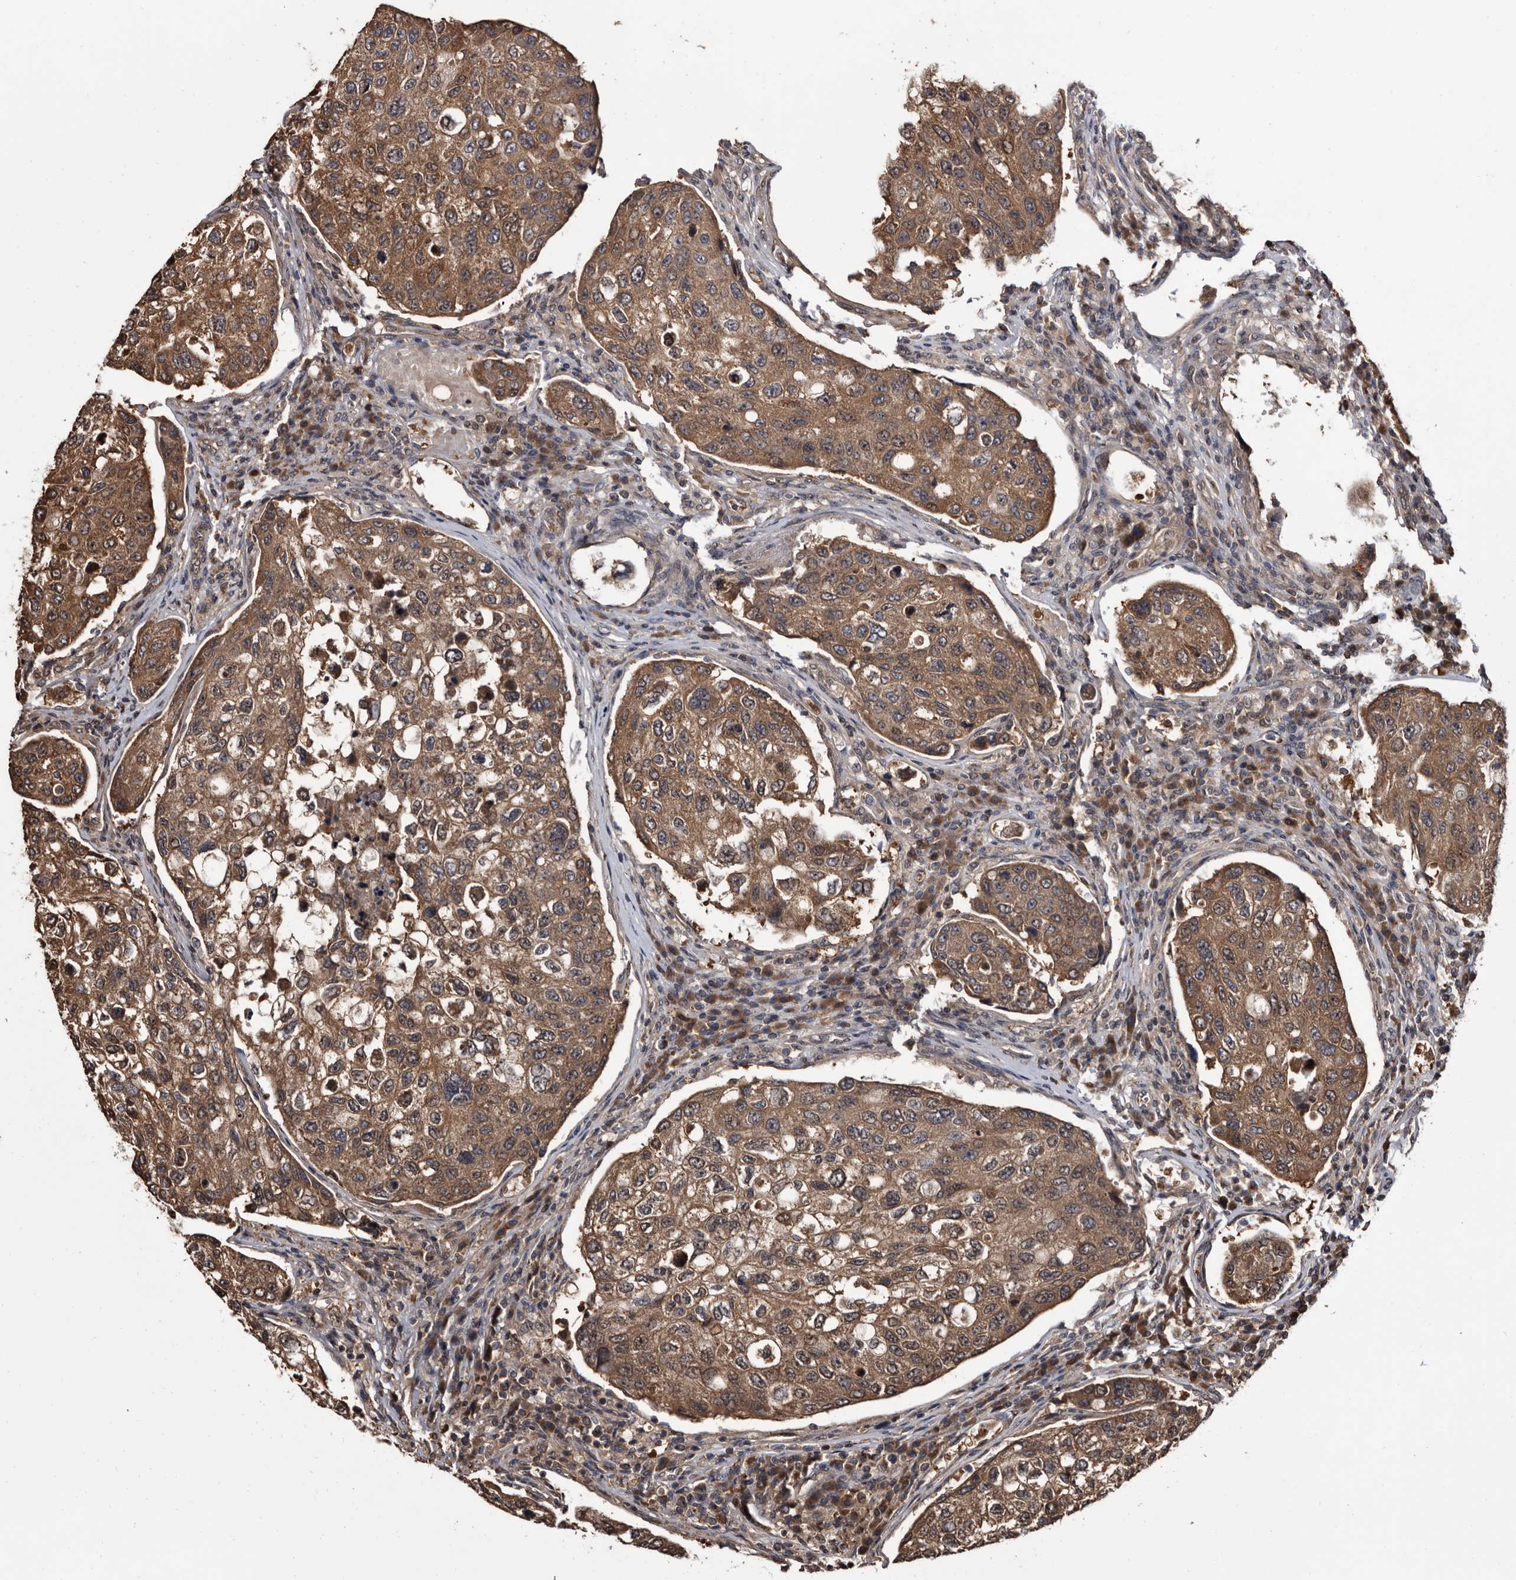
{"staining": {"intensity": "moderate", "quantity": ">75%", "location": "cytoplasmic/membranous"}, "tissue": "urothelial cancer", "cell_type": "Tumor cells", "image_type": "cancer", "snomed": [{"axis": "morphology", "description": "Urothelial carcinoma, High grade"}, {"axis": "topography", "description": "Lymph node"}, {"axis": "topography", "description": "Urinary bladder"}], "caption": "Tumor cells exhibit moderate cytoplasmic/membranous positivity in about >75% of cells in urothelial carcinoma (high-grade). The staining was performed using DAB, with brown indicating positive protein expression. Nuclei are stained blue with hematoxylin.", "gene": "TTI2", "patient": {"sex": "male", "age": 51}}